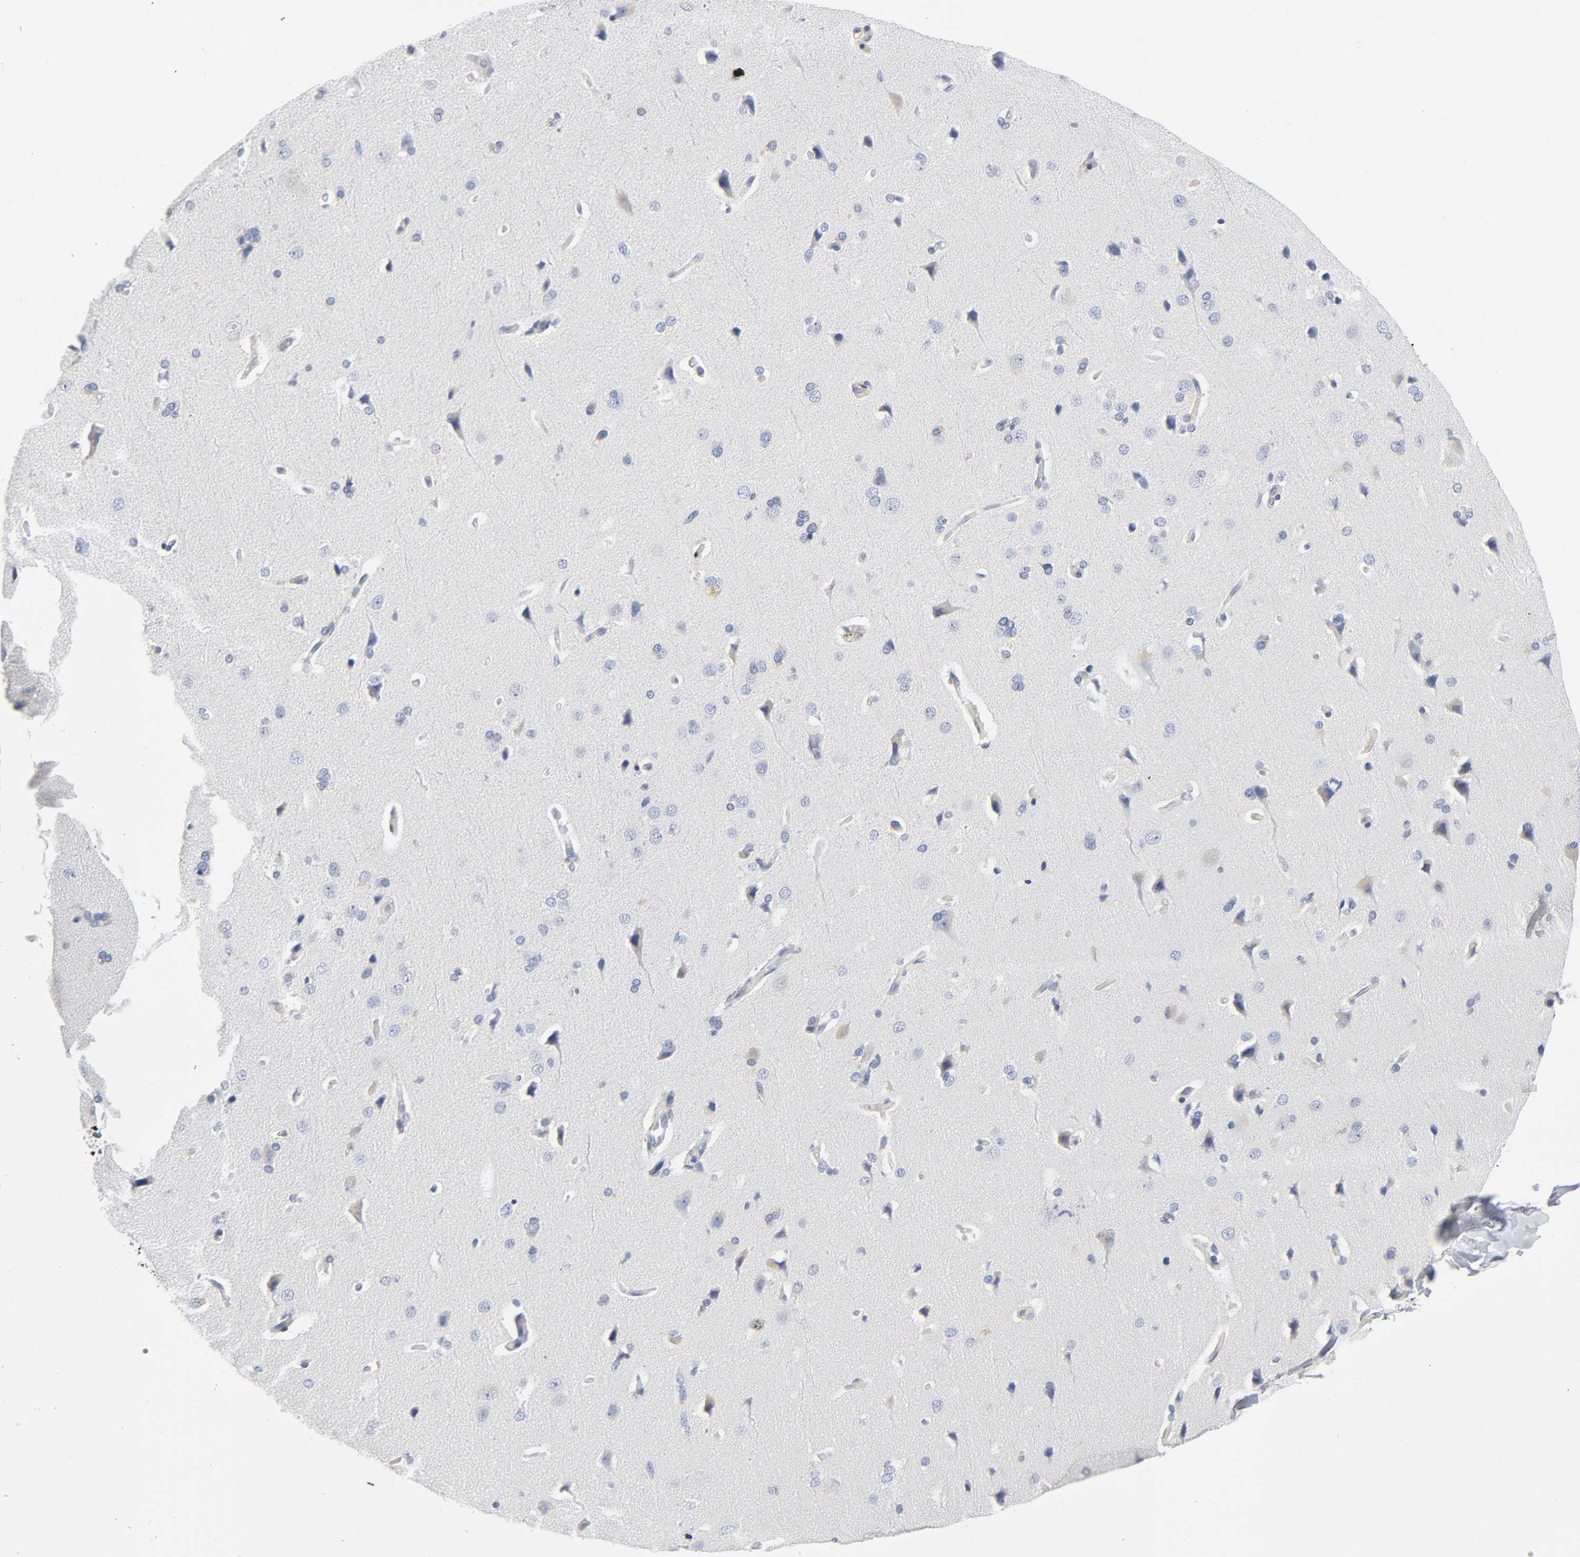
{"staining": {"intensity": "negative", "quantity": "none", "location": "none"}, "tissue": "cerebral cortex", "cell_type": "Endothelial cells", "image_type": "normal", "snomed": [{"axis": "morphology", "description": "Normal tissue, NOS"}, {"axis": "topography", "description": "Cerebral cortex"}], "caption": "Immunohistochemistry photomicrograph of normal cerebral cortex: cerebral cortex stained with DAB (3,3'-diaminobenzidine) exhibits no significant protein positivity in endothelial cells.", "gene": "BAK1", "patient": {"sex": "male", "age": 62}}